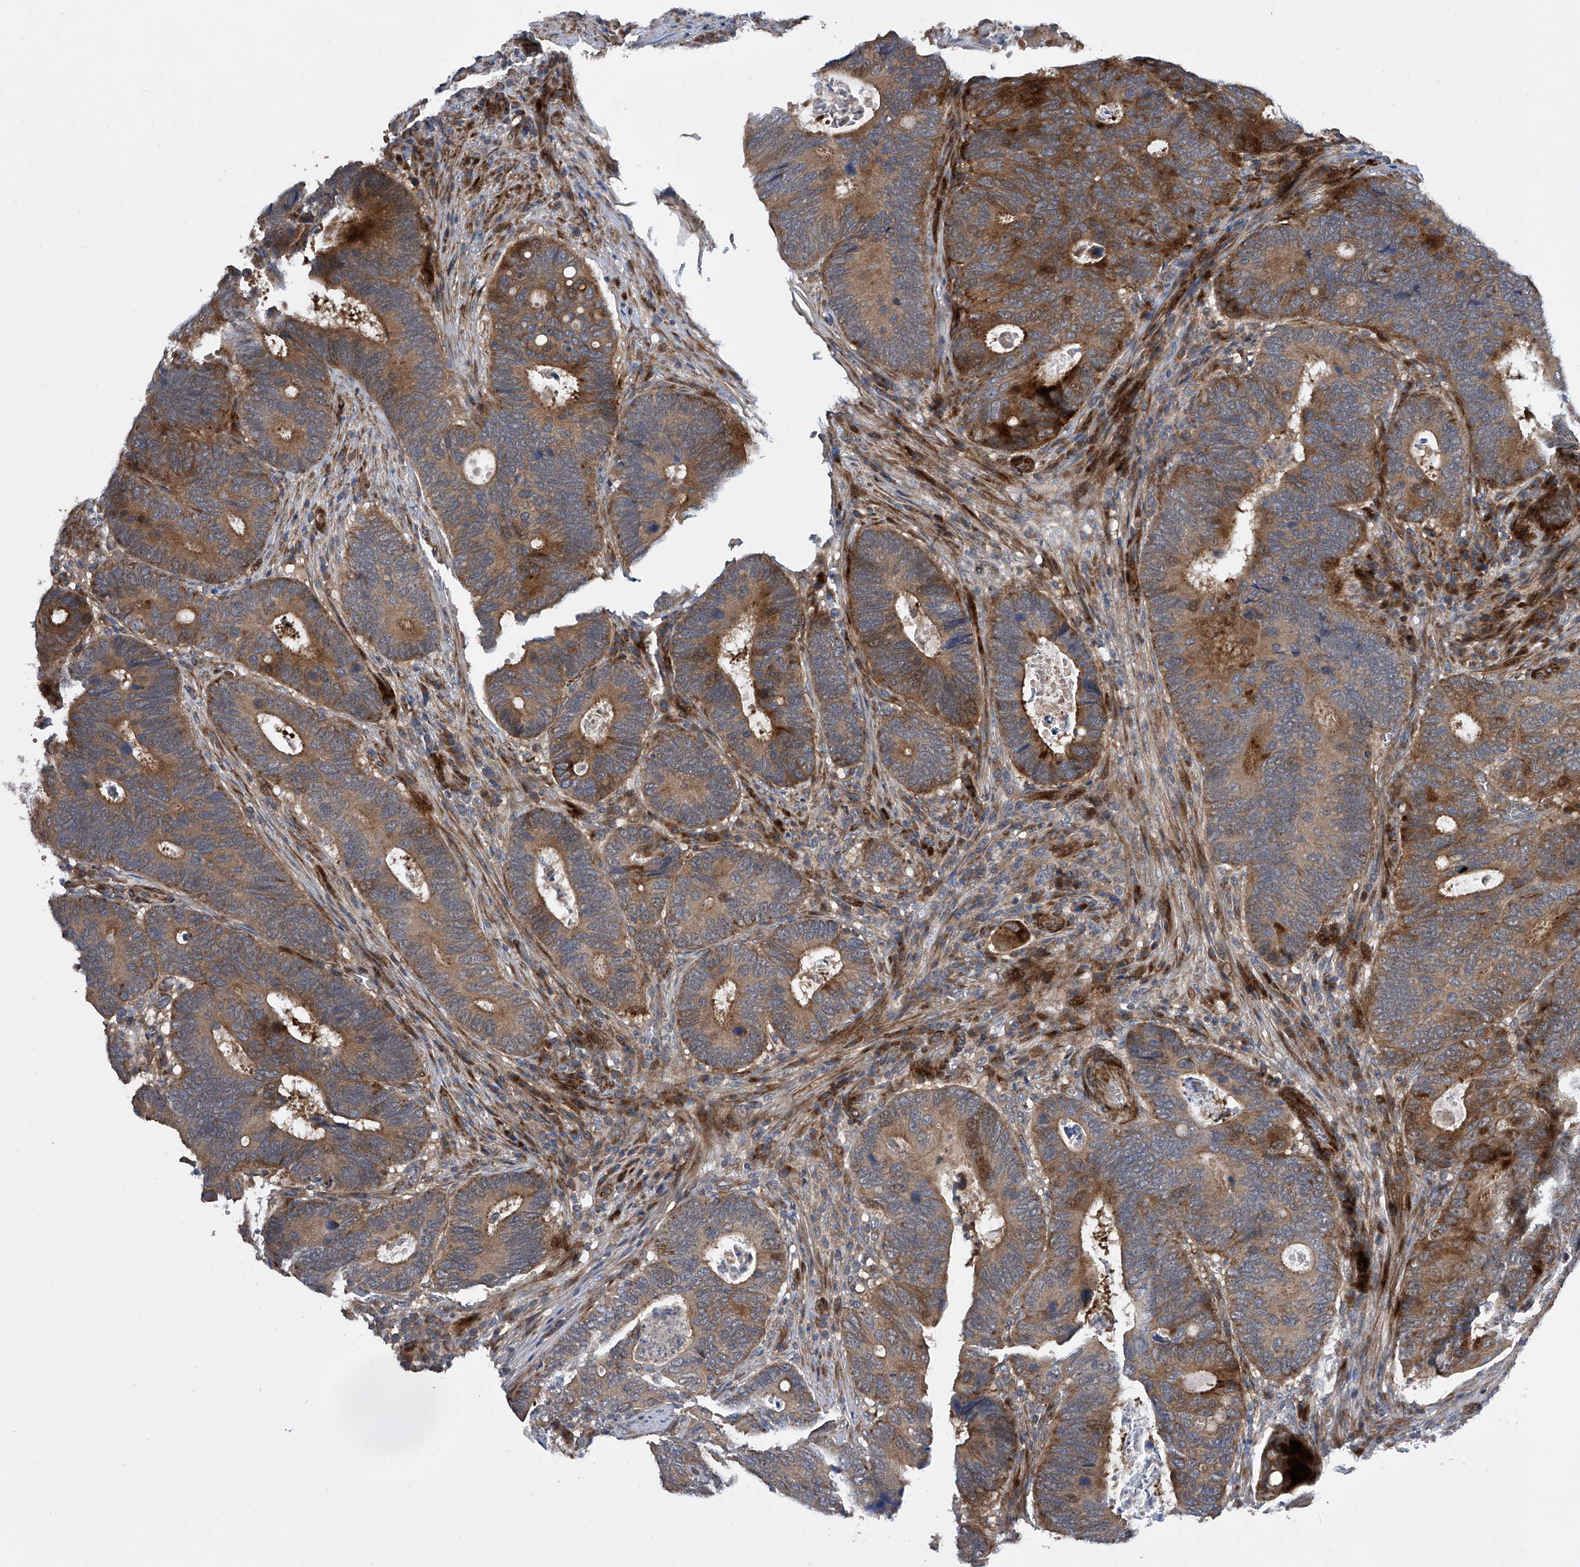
{"staining": {"intensity": "moderate", "quantity": ">75%", "location": "cytoplasmic/membranous"}, "tissue": "colorectal cancer", "cell_type": "Tumor cells", "image_type": "cancer", "snomed": [{"axis": "morphology", "description": "Adenocarcinoma, NOS"}, {"axis": "topography", "description": "Colon"}], "caption": "A micrograph showing moderate cytoplasmic/membranous staining in about >75% of tumor cells in colorectal cancer, as visualized by brown immunohistochemical staining.", "gene": "USF3", "patient": {"sex": "male", "age": 72}}